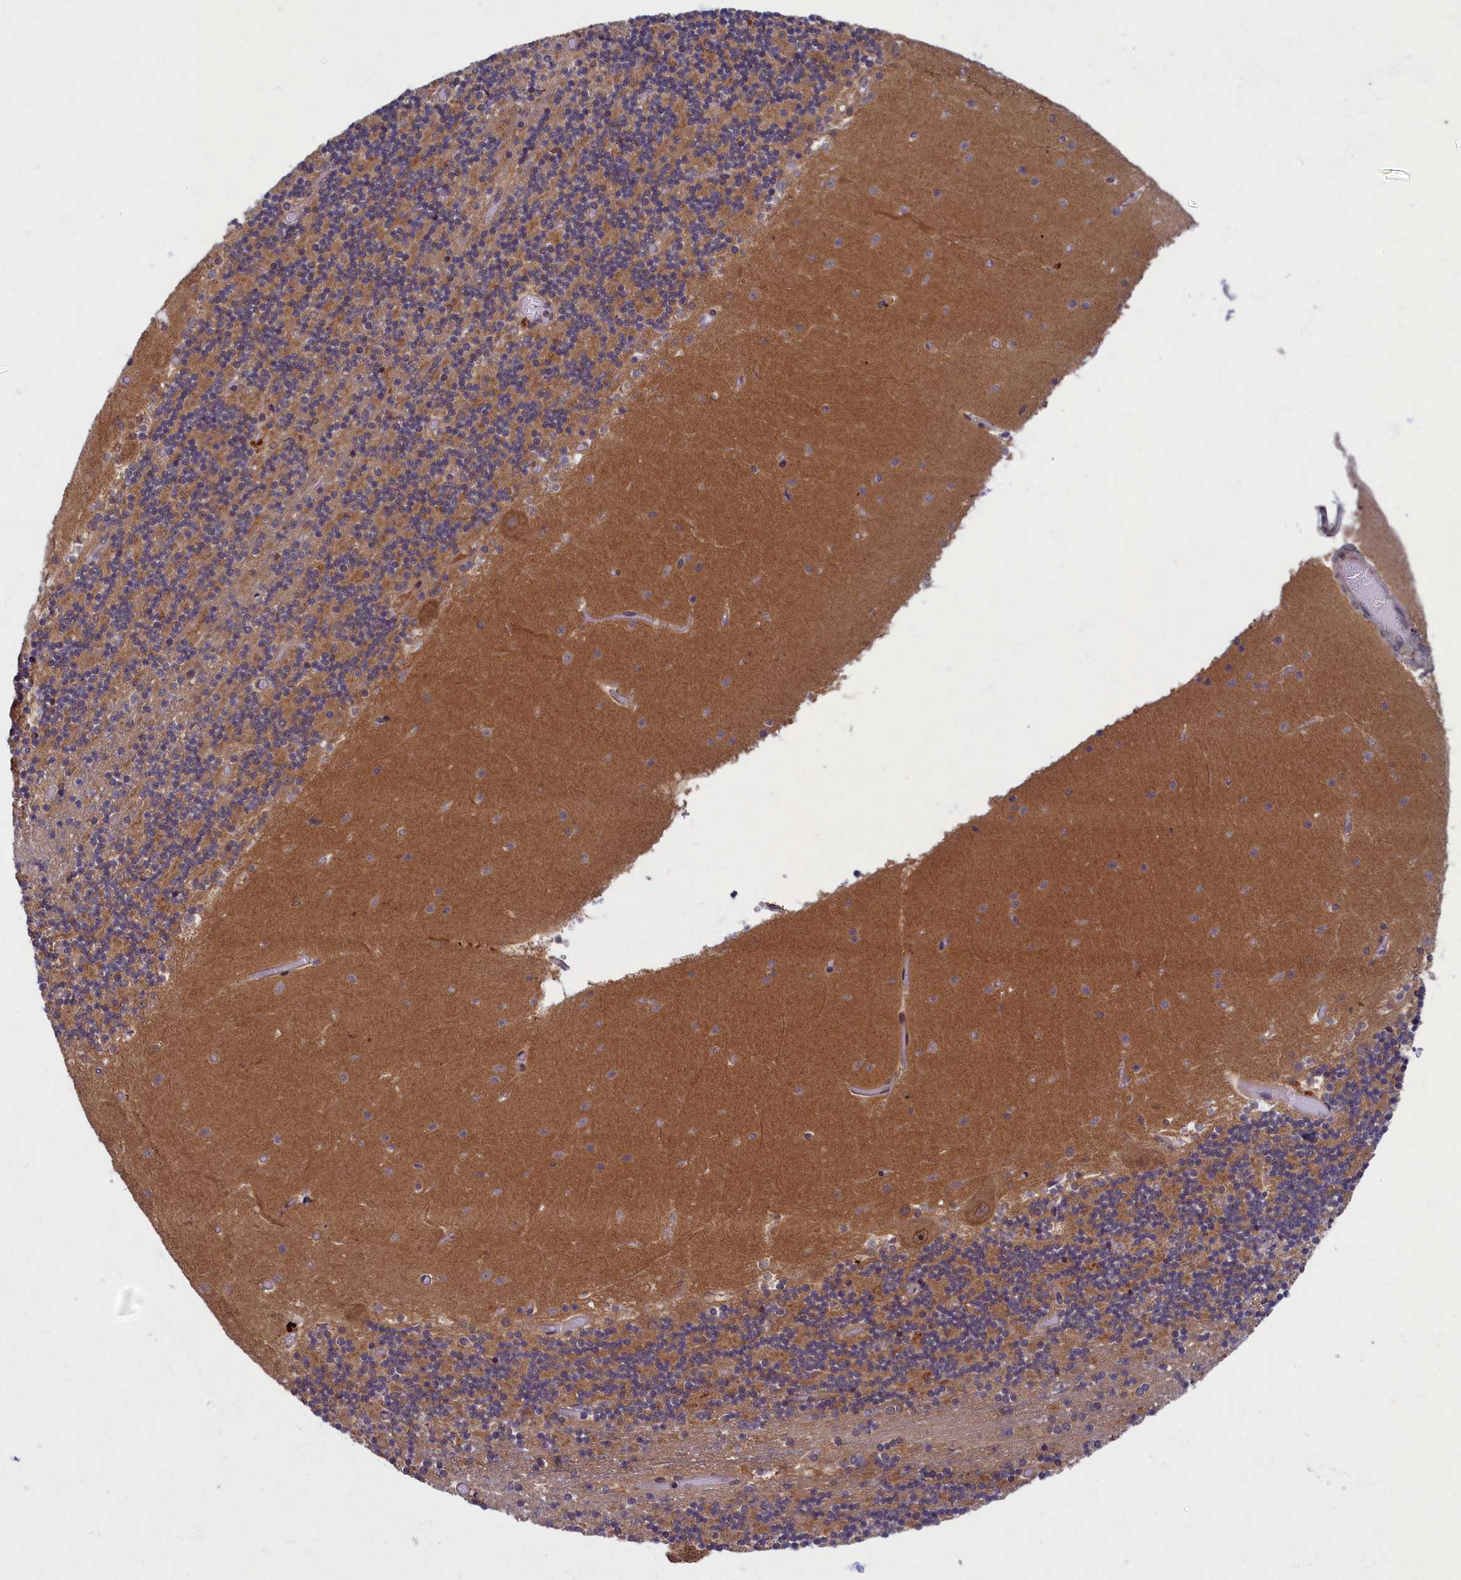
{"staining": {"intensity": "moderate", "quantity": "25%-75%", "location": "cytoplasmic/membranous"}, "tissue": "cerebellum", "cell_type": "Cells in granular layer", "image_type": "normal", "snomed": [{"axis": "morphology", "description": "Normal tissue, NOS"}, {"axis": "topography", "description": "Cerebellum"}], "caption": "Cerebellum stained with IHC demonstrates moderate cytoplasmic/membranous staining in about 25%-75% of cells in granular layer. Using DAB (brown) and hematoxylin (blue) stains, captured at high magnification using brightfield microscopy.", "gene": "BICD1", "patient": {"sex": "female", "age": 28}}